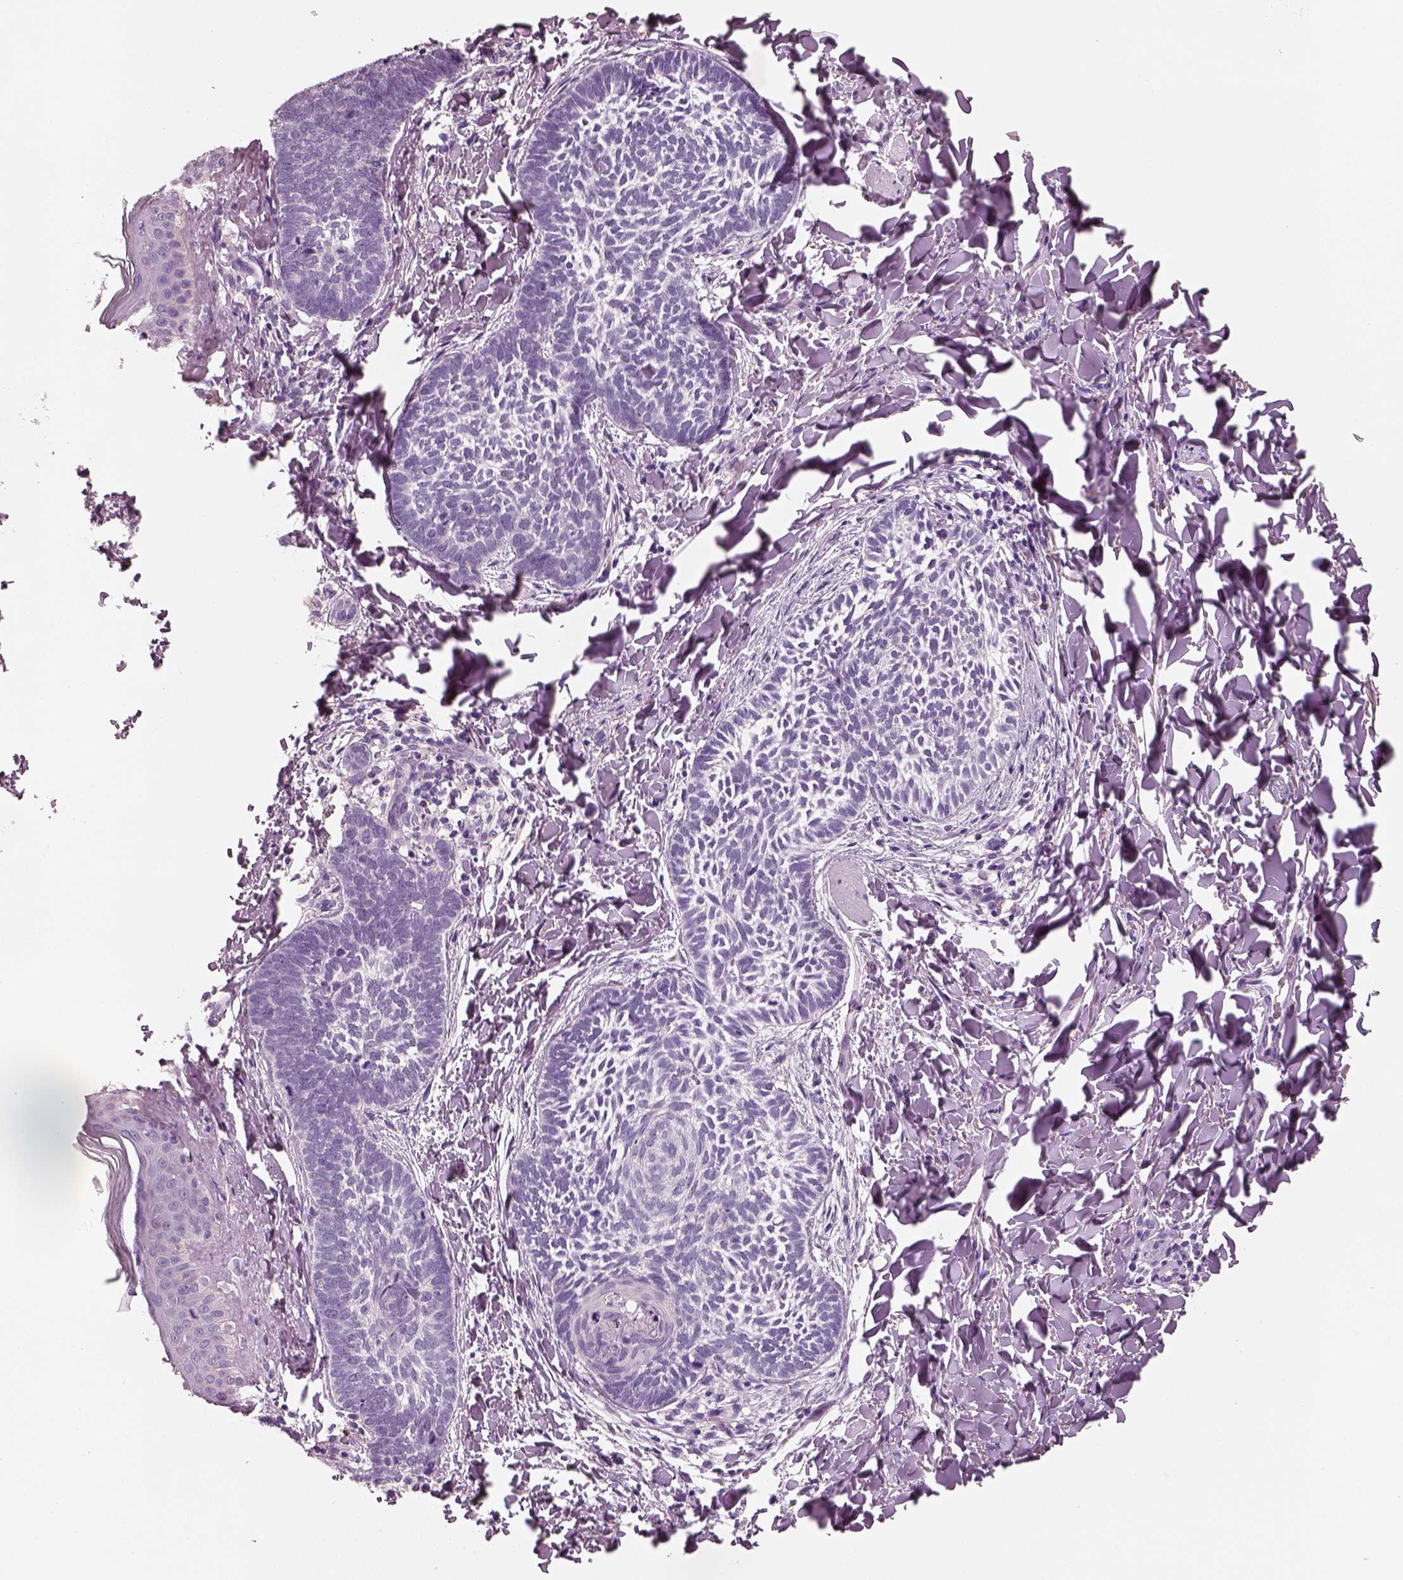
{"staining": {"intensity": "negative", "quantity": "none", "location": "none"}, "tissue": "skin cancer", "cell_type": "Tumor cells", "image_type": "cancer", "snomed": [{"axis": "morphology", "description": "Normal tissue, NOS"}, {"axis": "morphology", "description": "Basal cell carcinoma"}, {"axis": "topography", "description": "Skin"}], "caption": "Human skin basal cell carcinoma stained for a protein using IHC shows no staining in tumor cells.", "gene": "PNOC", "patient": {"sex": "male", "age": 46}}